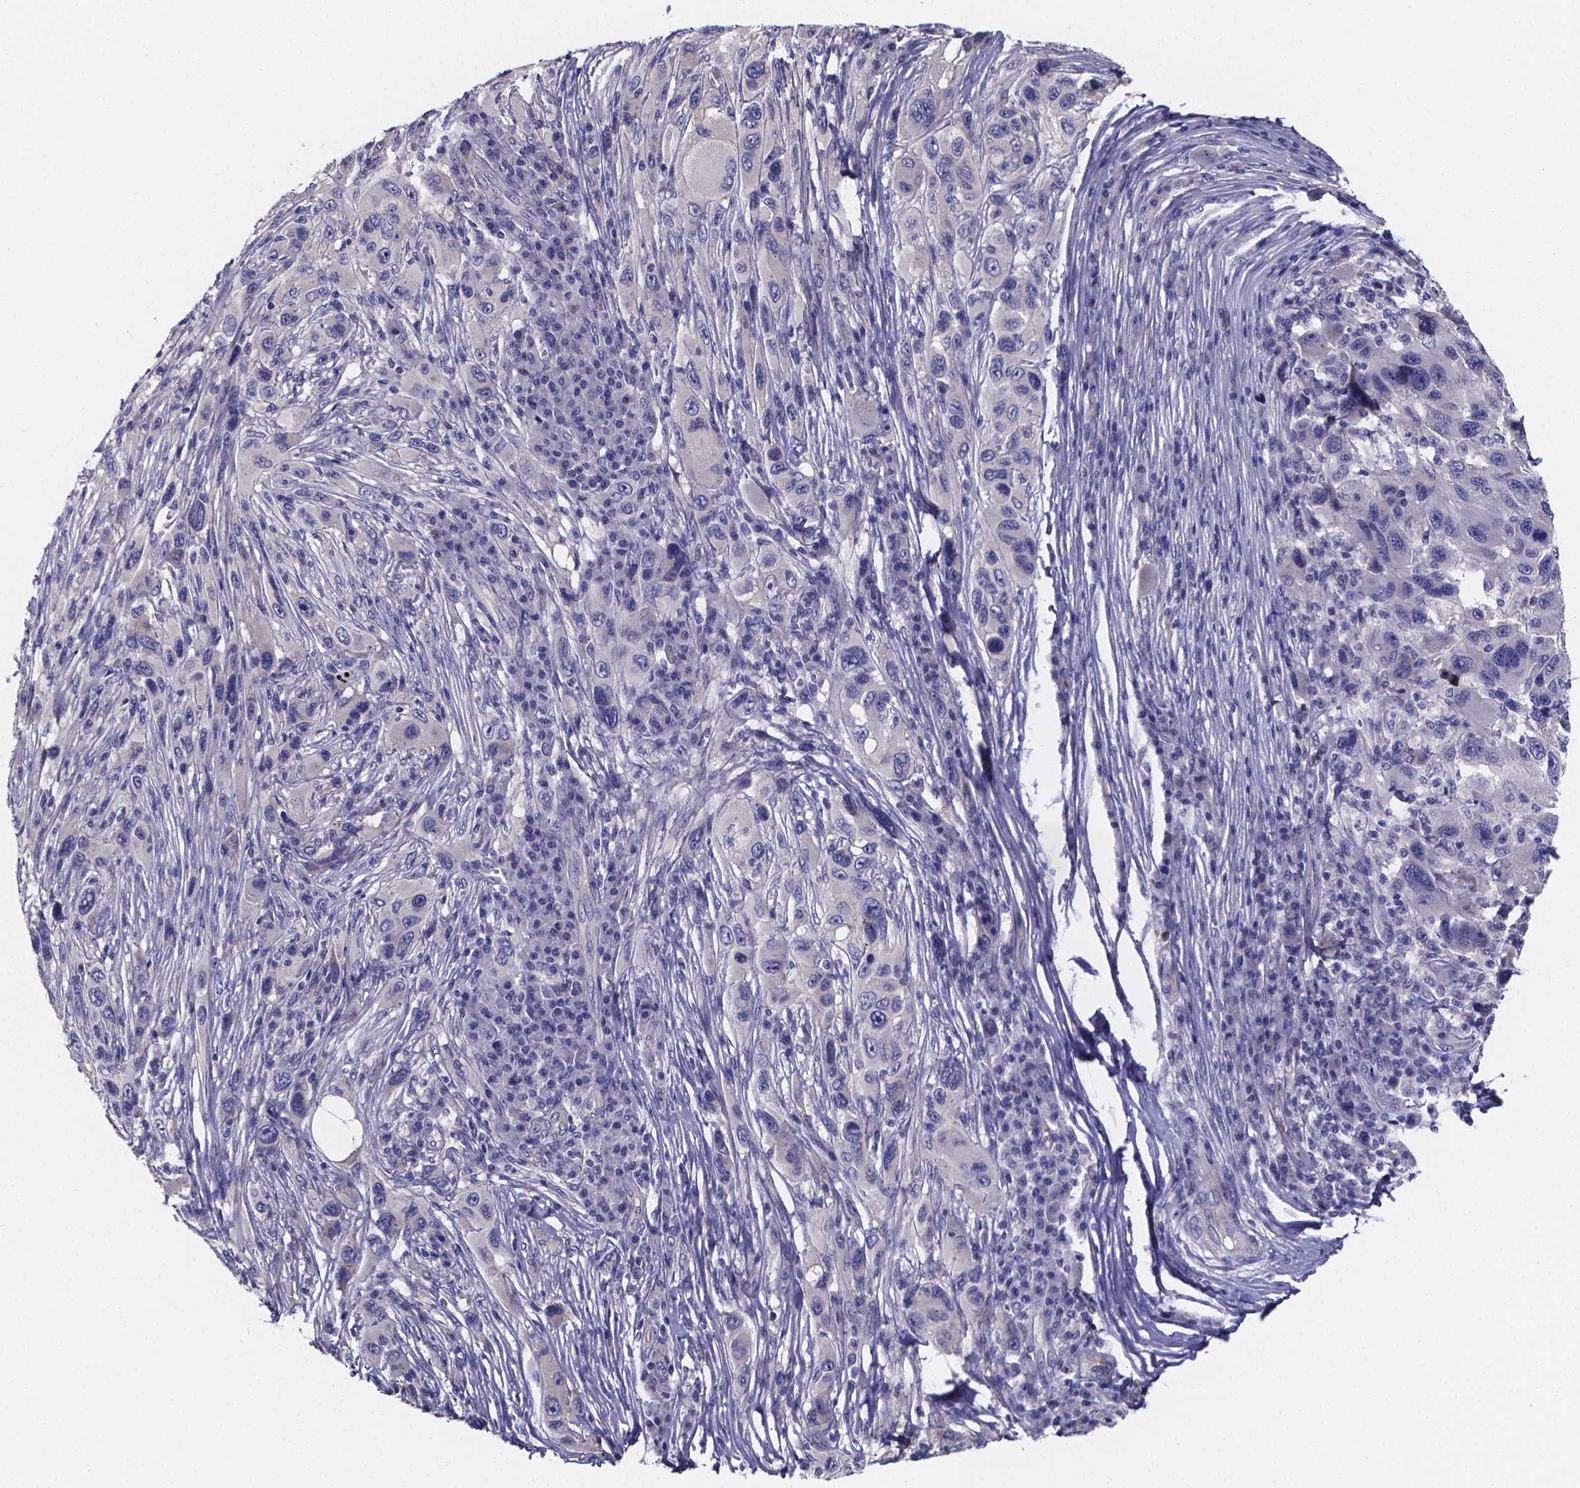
{"staining": {"intensity": "negative", "quantity": "none", "location": "none"}, "tissue": "melanoma", "cell_type": "Tumor cells", "image_type": "cancer", "snomed": [{"axis": "morphology", "description": "Malignant melanoma, NOS"}, {"axis": "topography", "description": "Skin"}], "caption": "Immunohistochemistry image of neoplastic tissue: human melanoma stained with DAB (3,3'-diaminobenzidine) shows no significant protein staining in tumor cells.", "gene": "SFRP4", "patient": {"sex": "male", "age": 53}}